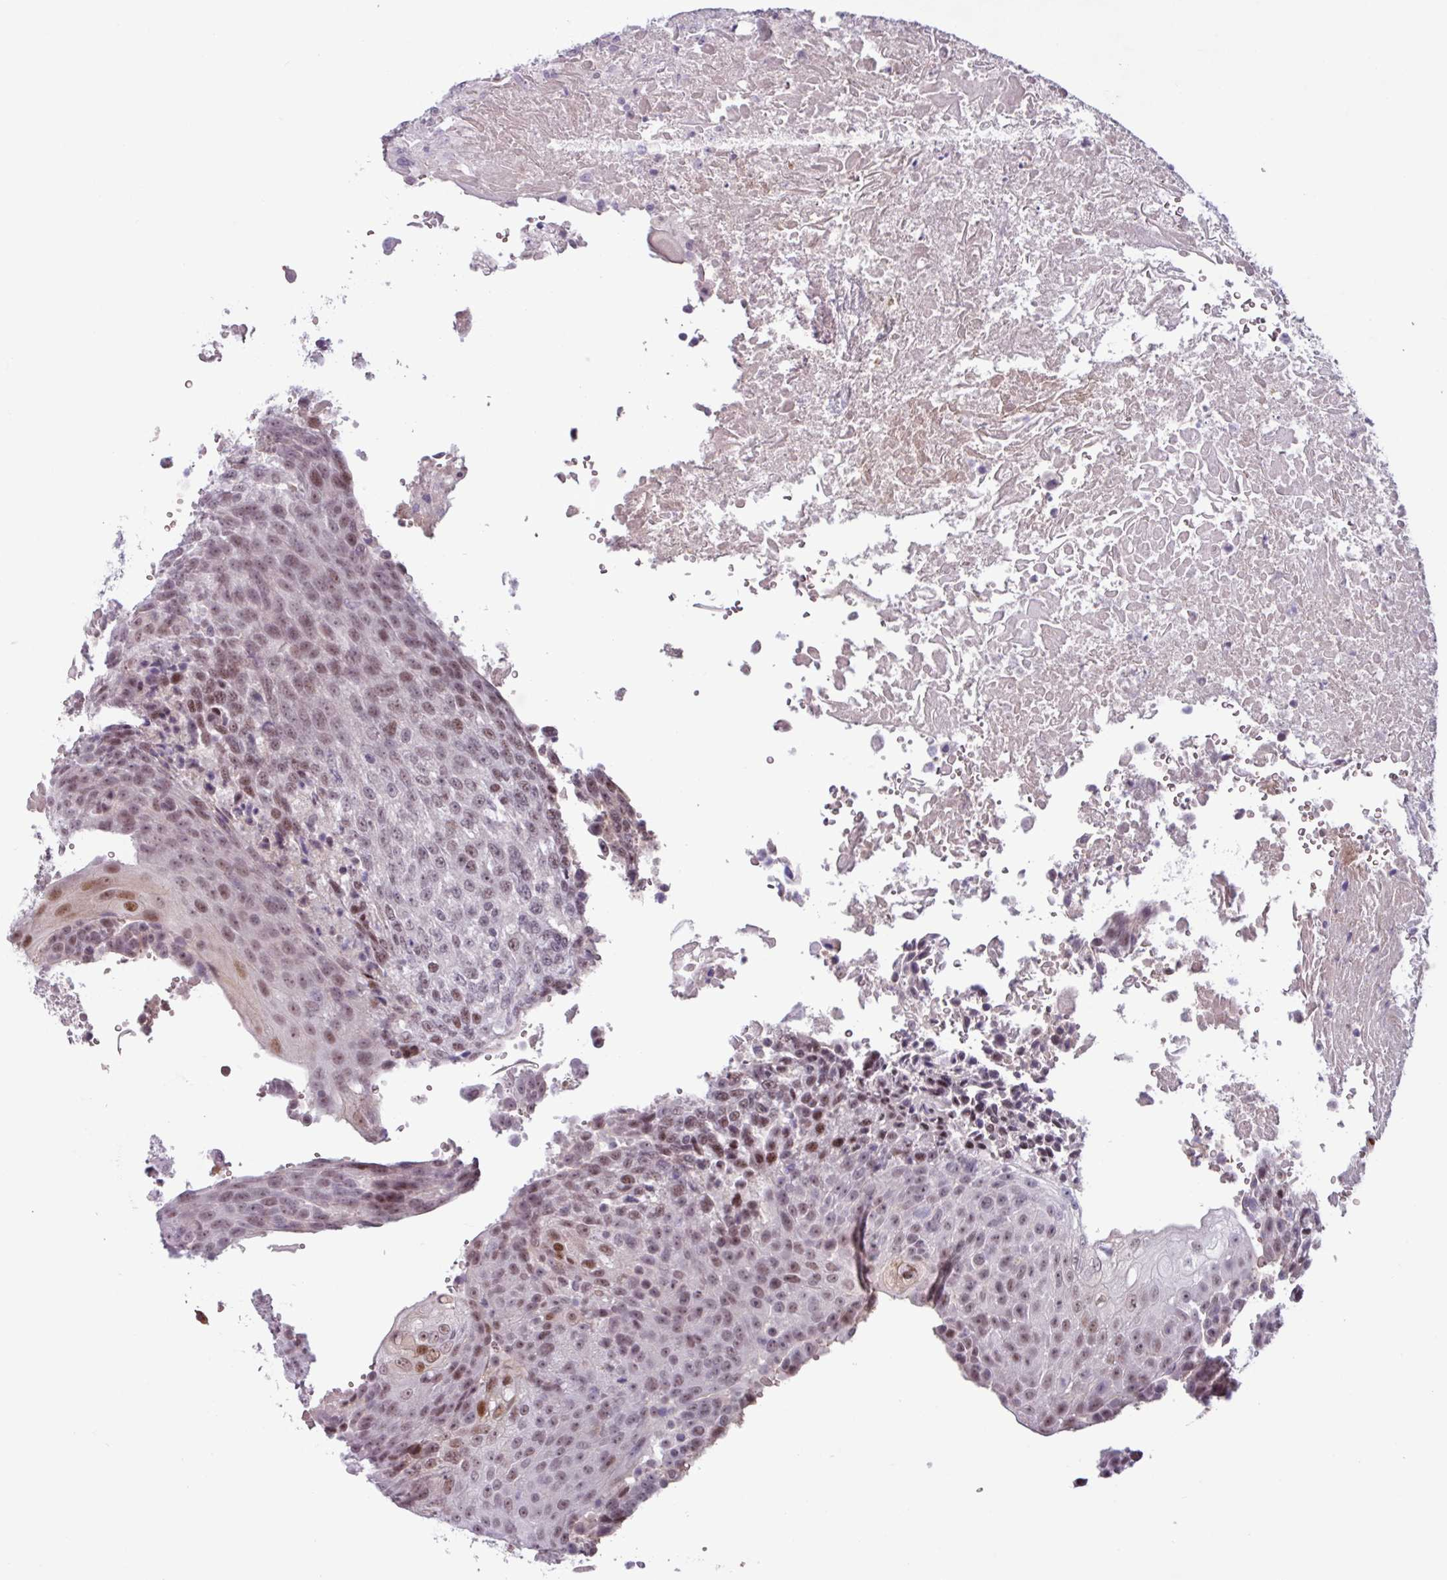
{"staining": {"intensity": "moderate", "quantity": "25%-75%", "location": "nuclear"}, "tissue": "urothelial cancer", "cell_type": "Tumor cells", "image_type": "cancer", "snomed": [{"axis": "morphology", "description": "Urothelial carcinoma, High grade"}, {"axis": "topography", "description": "Urinary bladder"}], "caption": "Immunohistochemical staining of human urothelial carcinoma (high-grade) displays moderate nuclear protein staining in approximately 25%-75% of tumor cells.", "gene": "ZNF575", "patient": {"sex": "female", "age": 63}}